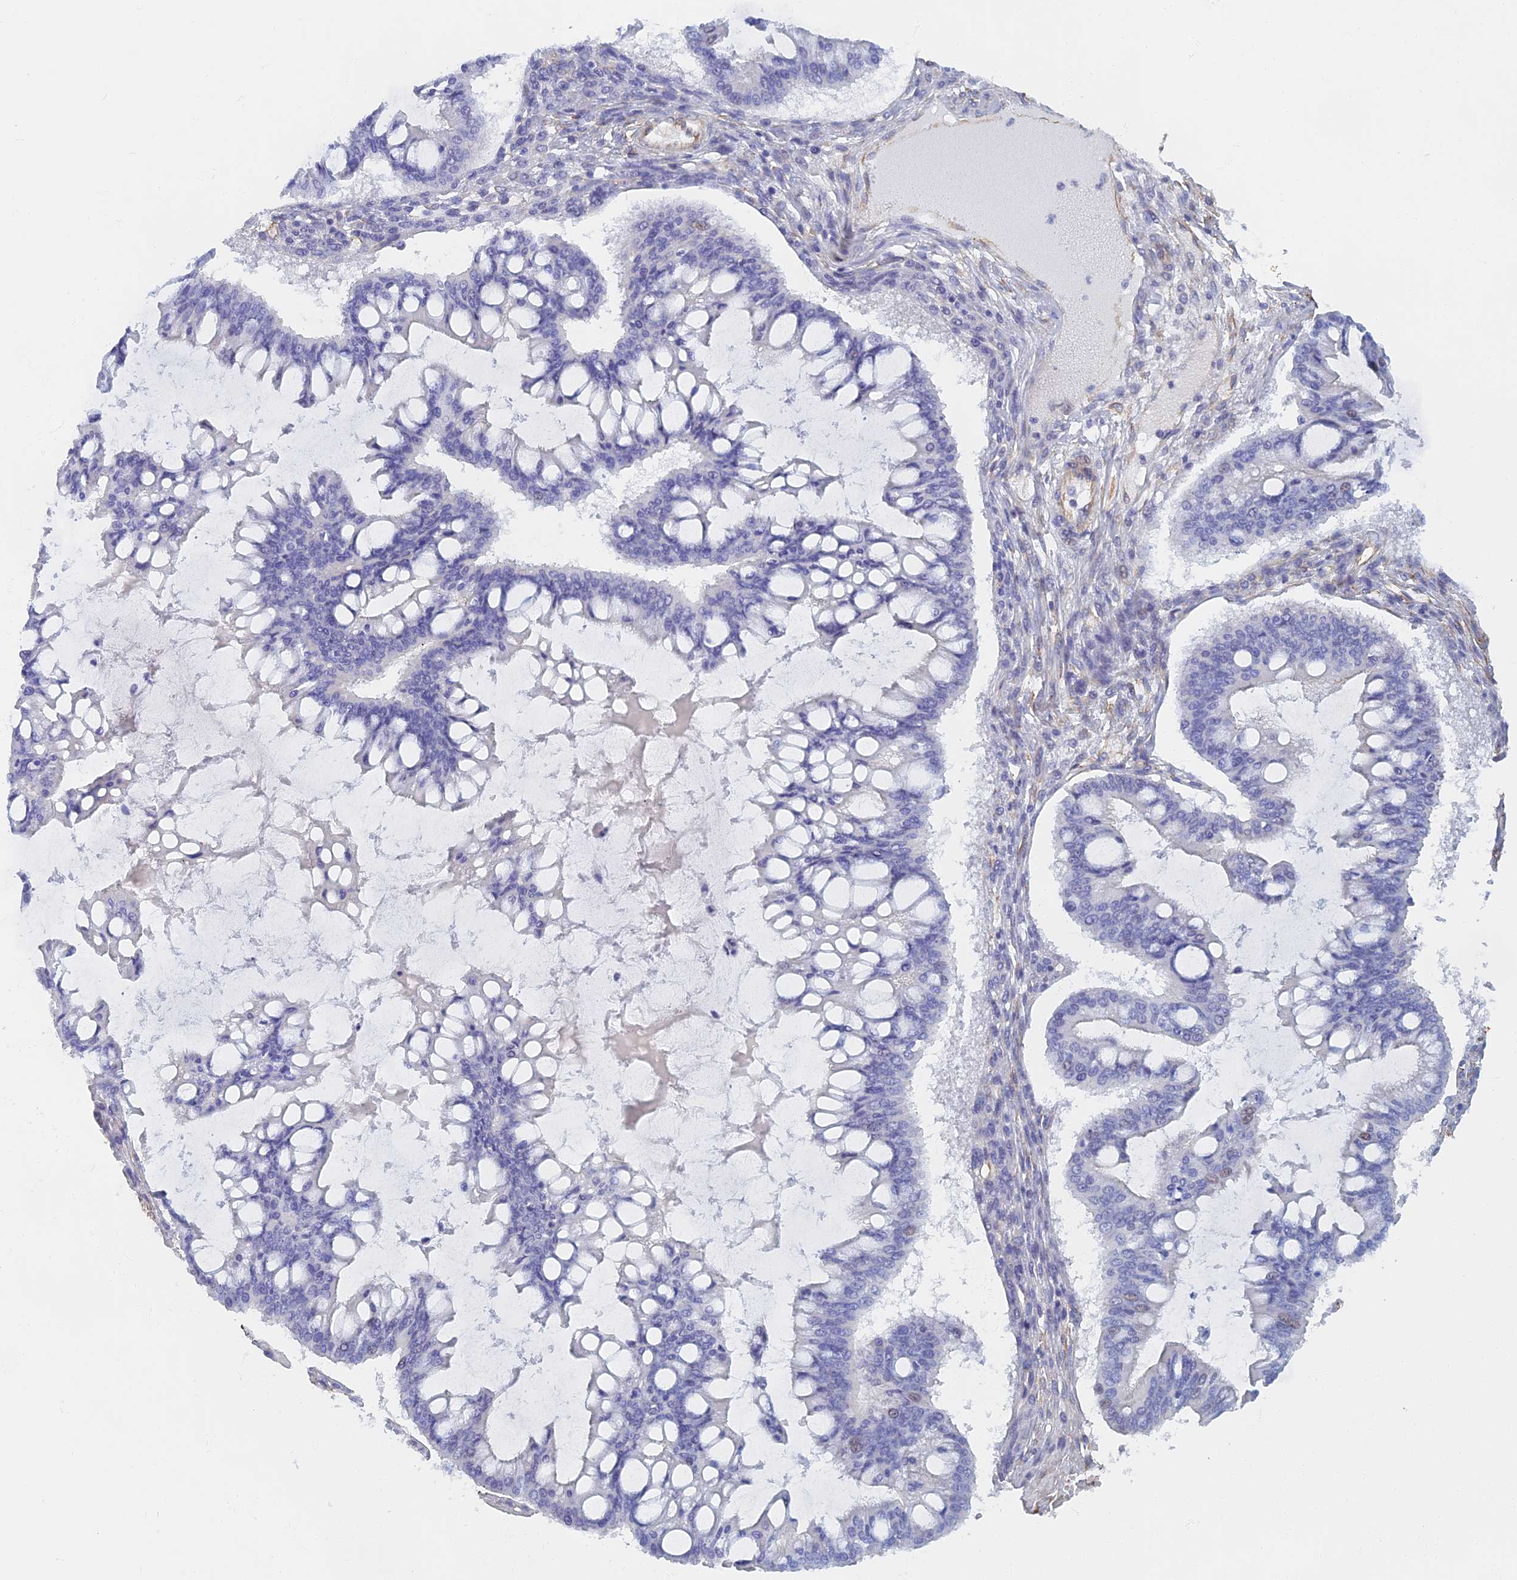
{"staining": {"intensity": "negative", "quantity": "none", "location": "none"}, "tissue": "ovarian cancer", "cell_type": "Tumor cells", "image_type": "cancer", "snomed": [{"axis": "morphology", "description": "Cystadenocarcinoma, mucinous, NOS"}, {"axis": "topography", "description": "Ovary"}], "caption": "Human mucinous cystadenocarcinoma (ovarian) stained for a protein using immunohistochemistry (IHC) shows no staining in tumor cells.", "gene": "RMC1", "patient": {"sex": "female", "age": 73}}